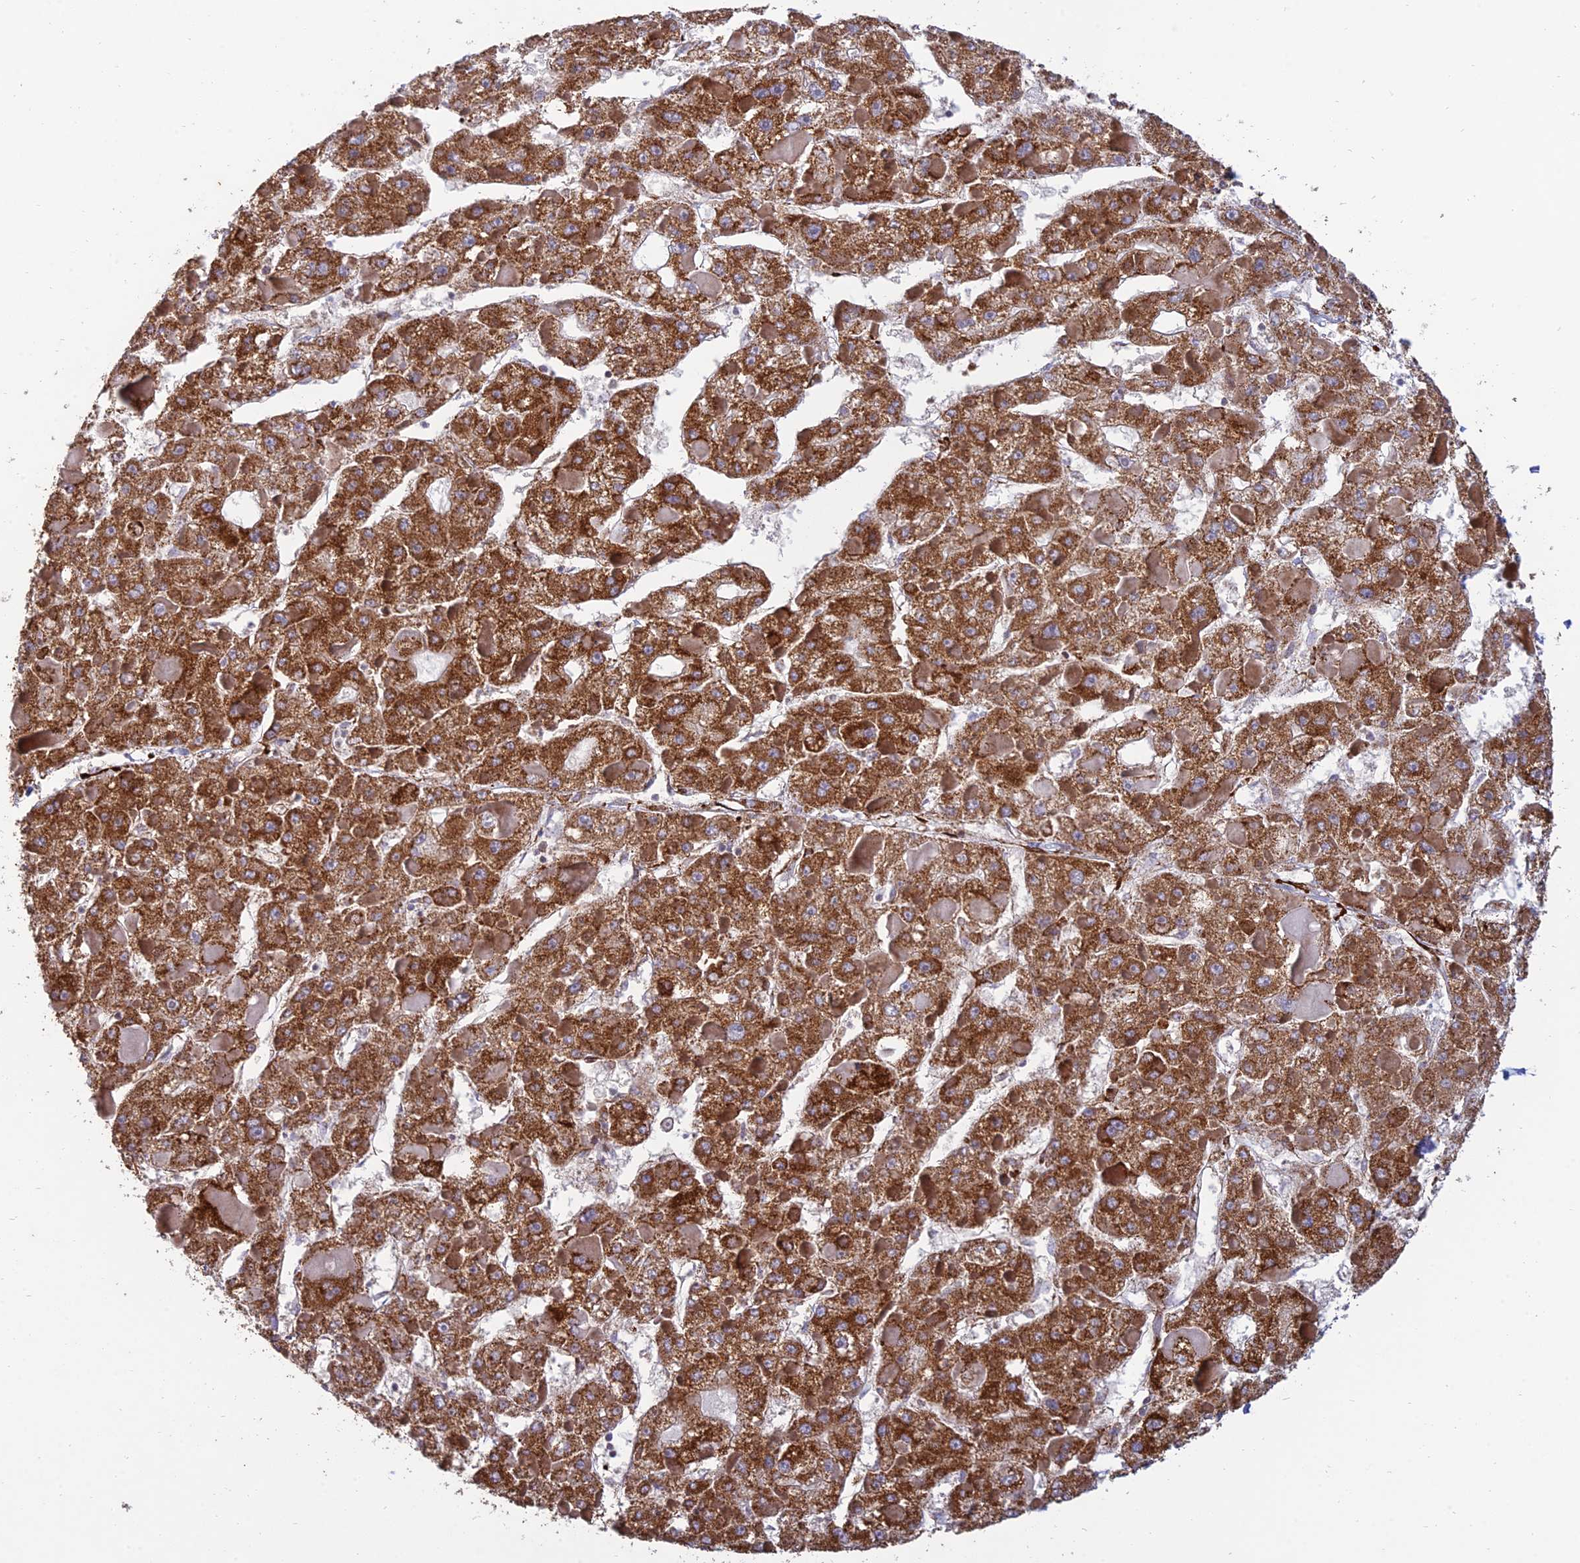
{"staining": {"intensity": "strong", "quantity": ">75%", "location": "cytoplasmic/membranous"}, "tissue": "liver cancer", "cell_type": "Tumor cells", "image_type": "cancer", "snomed": [{"axis": "morphology", "description": "Carcinoma, Hepatocellular, NOS"}, {"axis": "topography", "description": "Liver"}], "caption": "About >75% of tumor cells in human hepatocellular carcinoma (liver) reveal strong cytoplasmic/membranous protein staining as visualized by brown immunohistochemical staining.", "gene": "RCN3", "patient": {"sex": "female", "age": 73}}